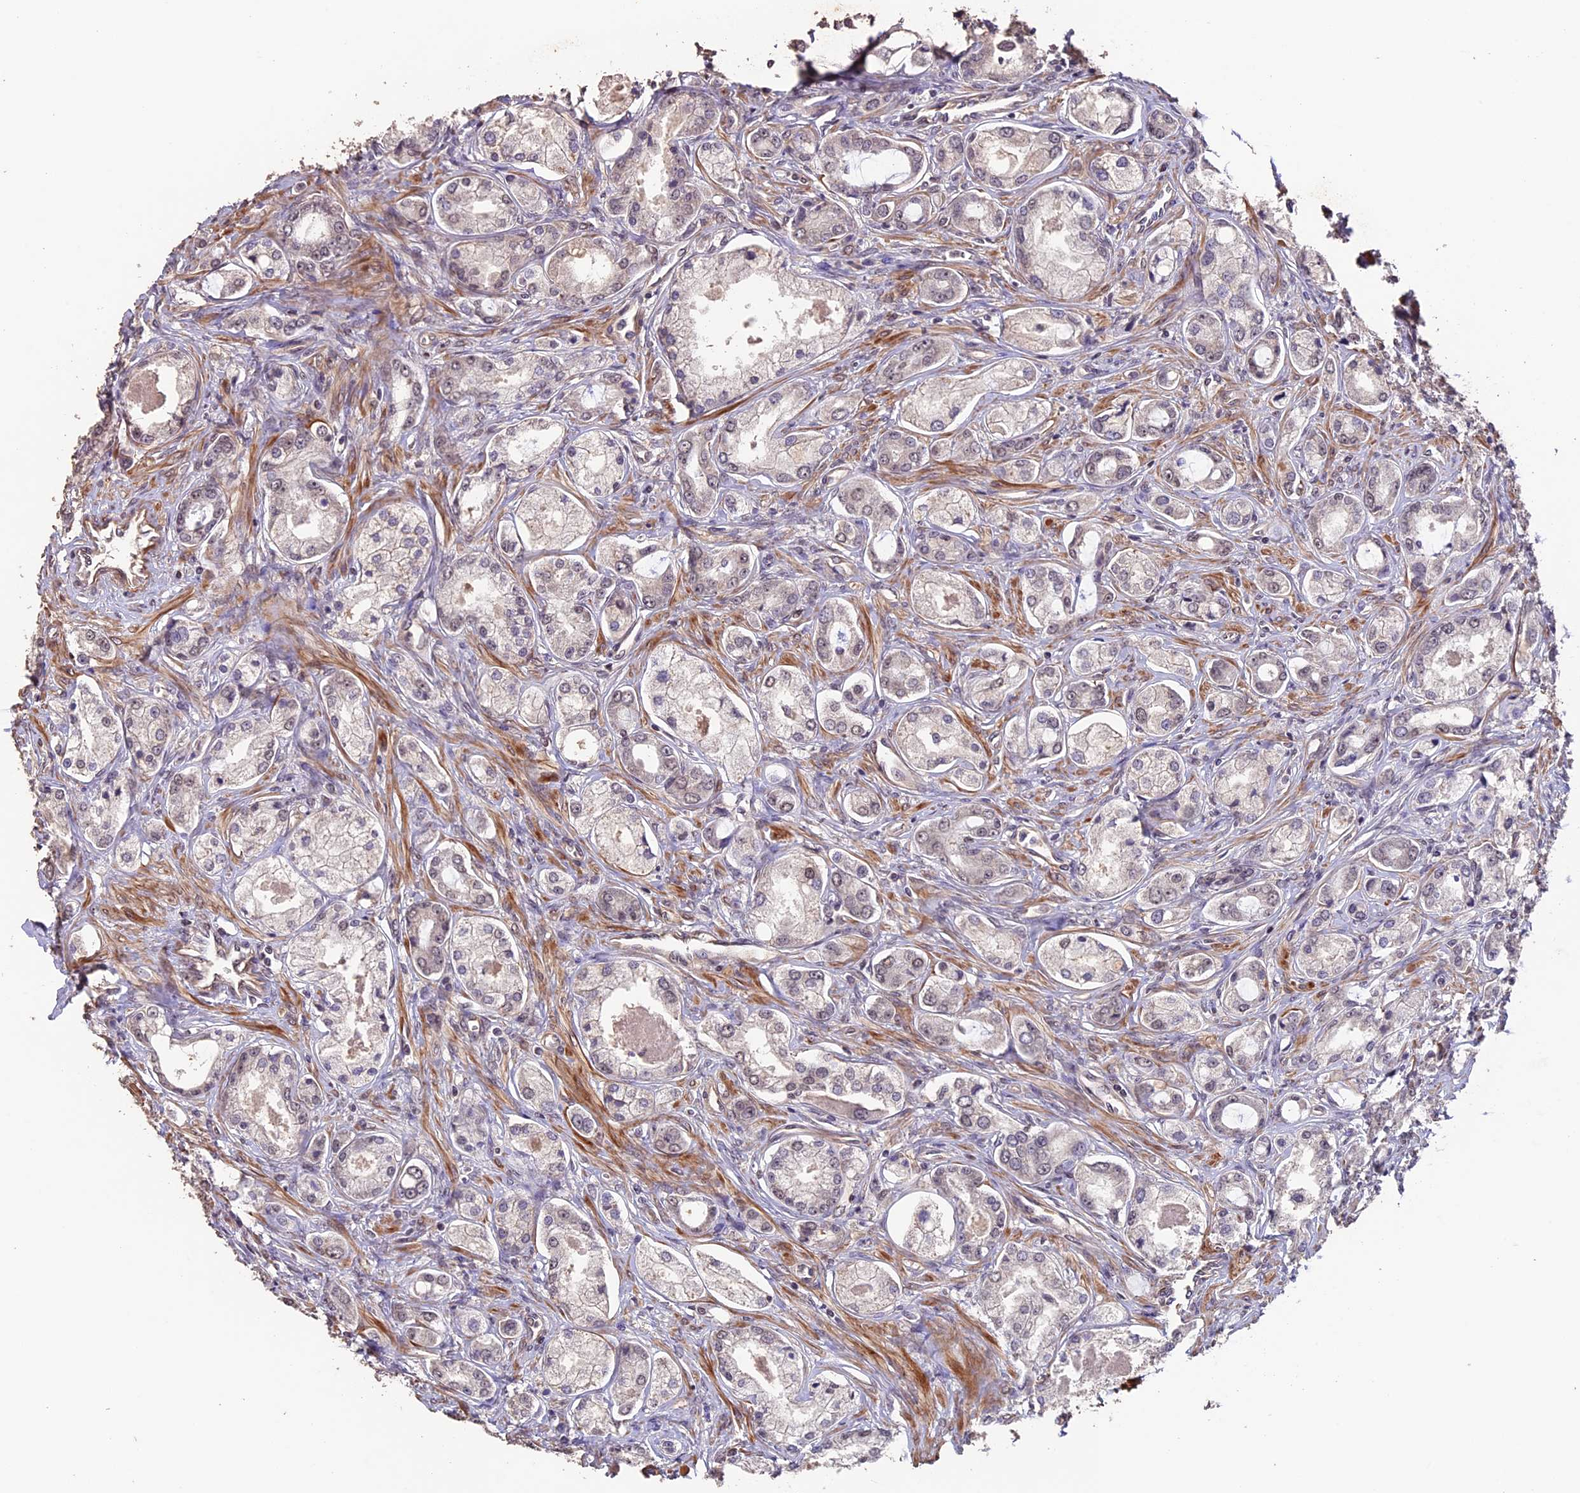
{"staining": {"intensity": "weak", "quantity": "<25%", "location": "nuclear"}, "tissue": "prostate cancer", "cell_type": "Tumor cells", "image_type": "cancer", "snomed": [{"axis": "morphology", "description": "Adenocarcinoma, Low grade"}, {"axis": "topography", "description": "Prostate"}], "caption": "Tumor cells show no significant protein expression in prostate adenocarcinoma (low-grade). (Stains: DAB (3,3'-diaminobenzidine) immunohistochemistry (IHC) with hematoxylin counter stain, Microscopy: brightfield microscopy at high magnification).", "gene": "GNB5", "patient": {"sex": "male", "age": 68}}